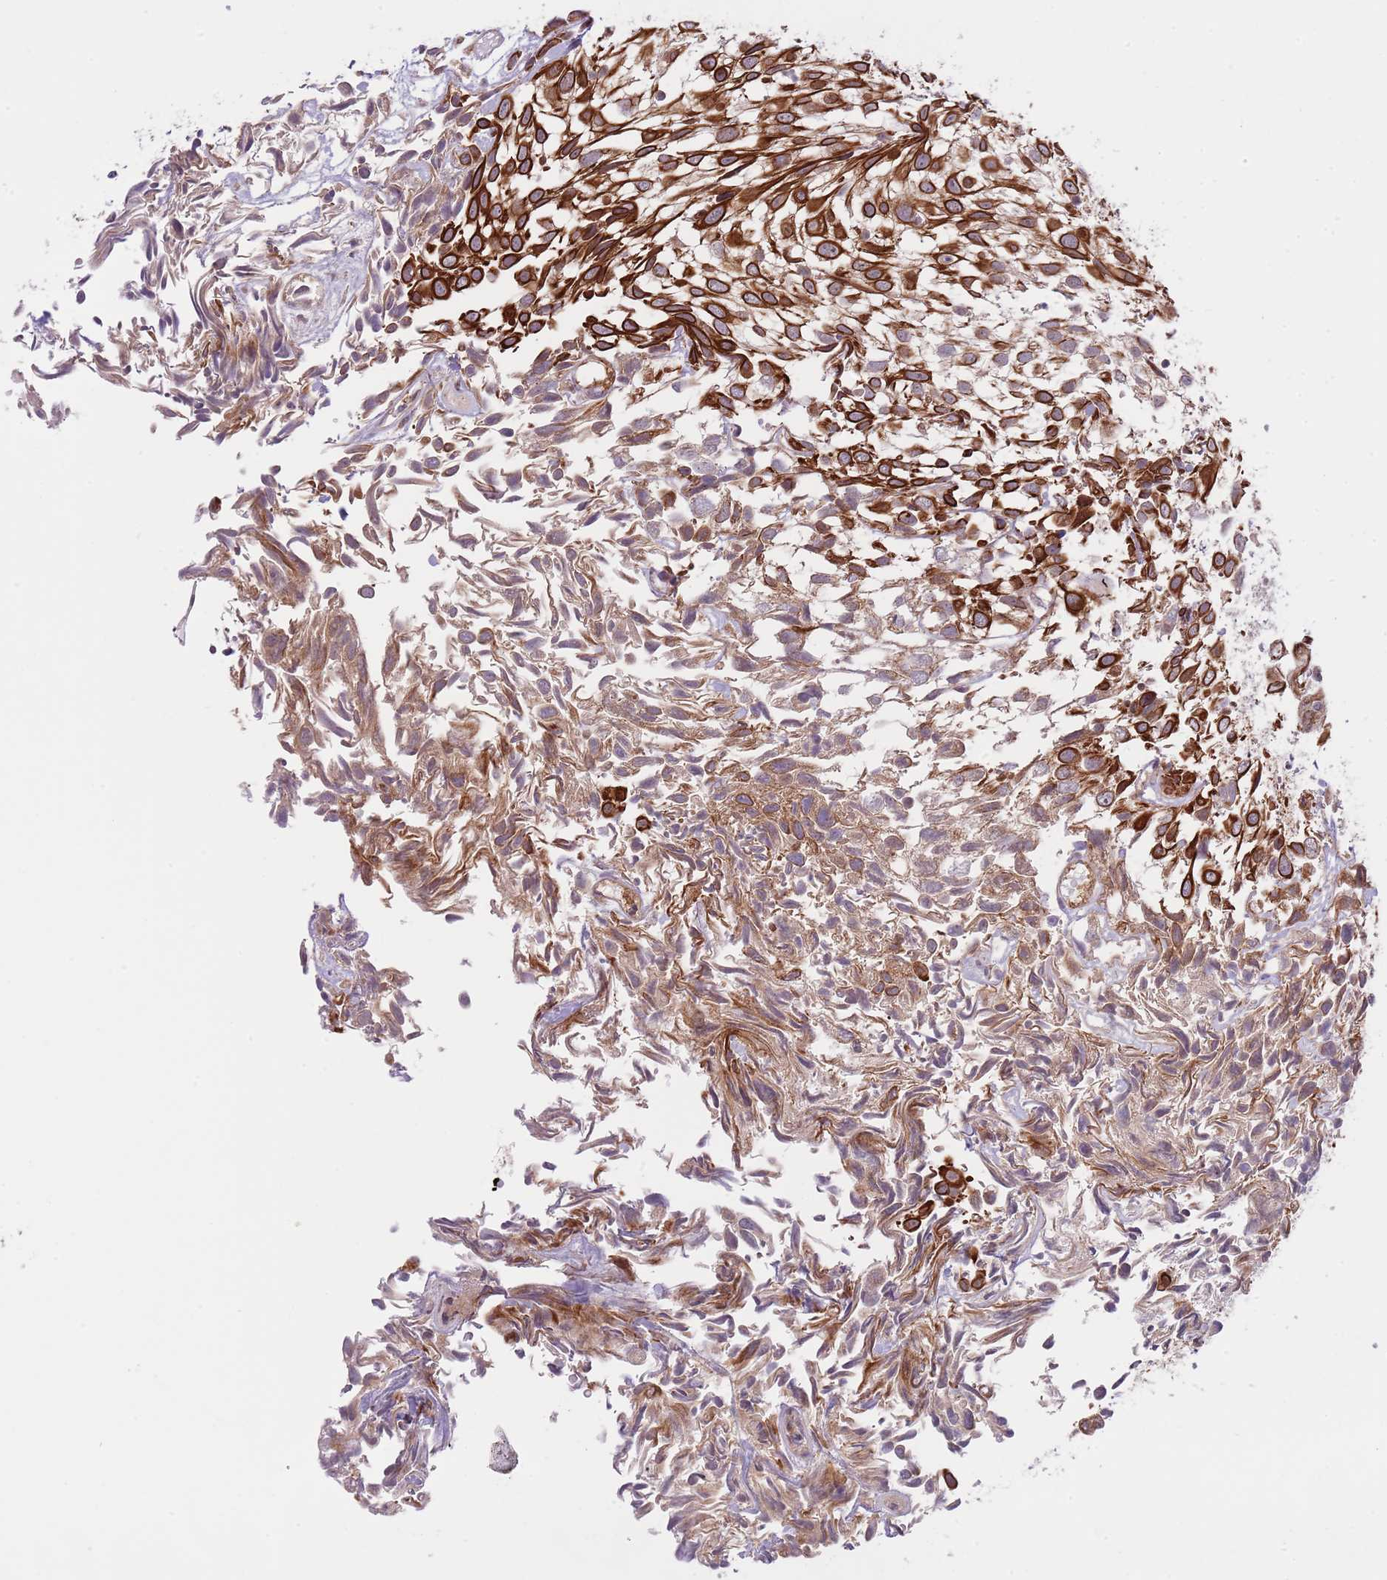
{"staining": {"intensity": "strong", "quantity": "25%-75%", "location": "cytoplasmic/membranous"}, "tissue": "urothelial cancer", "cell_type": "Tumor cells", "image_type": "cancer", "snomed": [{"axis": "morphology", "description": "Urothelial carcinoma, High grade"}, {"axis": "topography", "description": "Urinary bladder"}], "caption": "About 25%-75% of tumor cells in human urothelial cancer exhibit strong cytoplasmic/membranous protein expression as visualized by brown immunohistochemical staining.", "gene": "PRR16", "patient": {"sex": "male", "age": 56}}